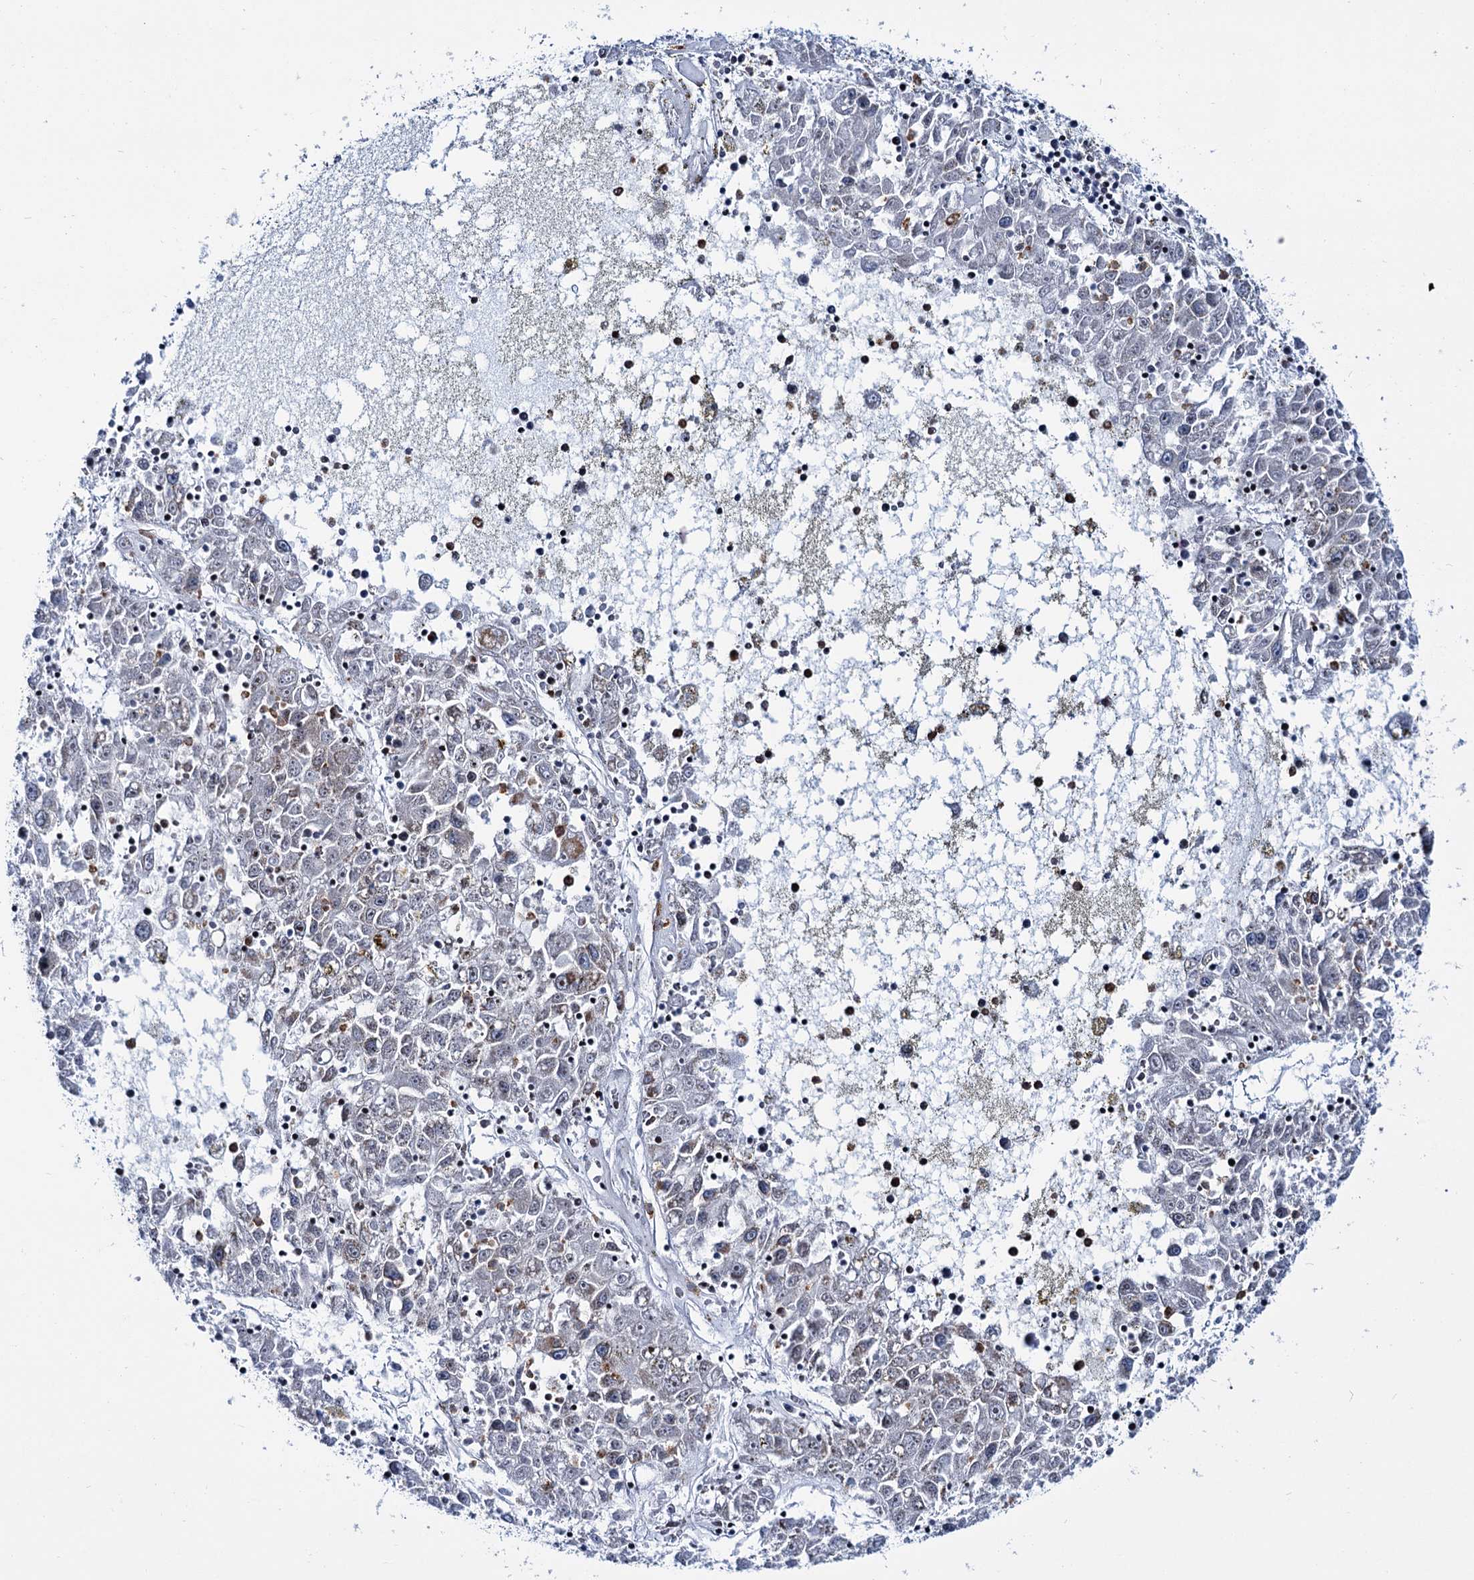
{"staining": {"intensity": "weak", "quantity": "<25%", "location": "cytoplasmic/membranous"}, "tissue": "liver cancer", "cell_type": "Tumor cells", "image_type": "cancer", "snomed": [{"axis": "morphology", "description": "Carcinoma, Hepatocellular, NOS"}, {"axis": "topography", "description": "Liver"}], "caption": "The histopathology image demonstrates no significant positivity in tumor cells of liver cancer (hepatocellular carcinoma).", "gene": "THAP9", "patient": {"sex": "male", "age": 49}}